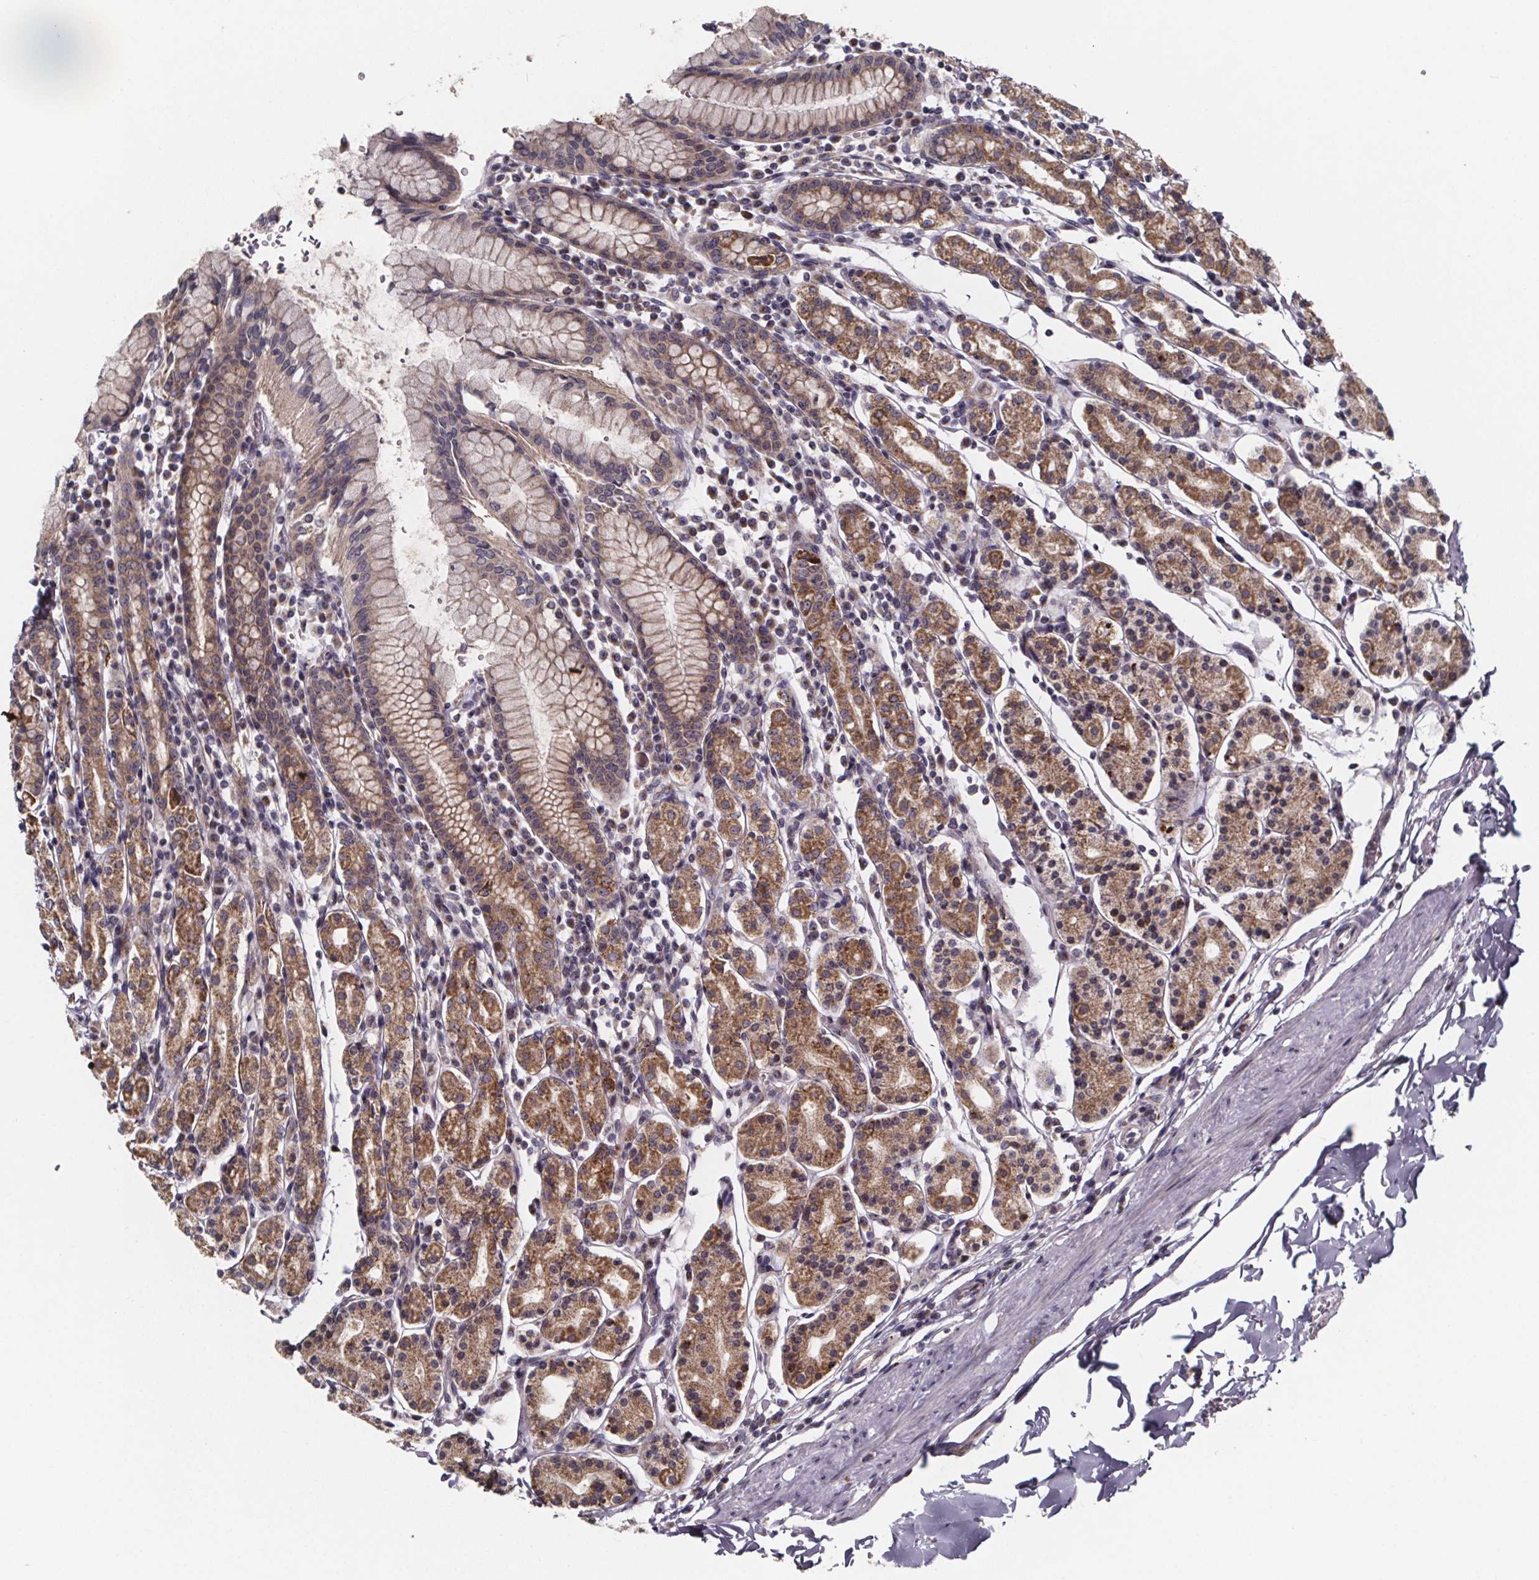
{"staining": {"intensity": "moderate", "quantity": ">75%", "location": "cytoplasmic/membranous"}, "tissue": "stomach", "cell_type": "Glandular cells", "image_type": "normal", "snomed": [{"axis": "morphology", "description": "Normal tissue, NOS"}, {"axis": "topography", "description": "Stomach, upper"}, {"axis": "topography", "description": "Stomach"}], "caption": "The histopathology image demonstrates staining of benign stomach, revealing moderate cytoplasmic/membranous protein staining (brown color) within glandular cells.", "gene": "NDST1", "patient": {"sex": "male", "age": 62}}